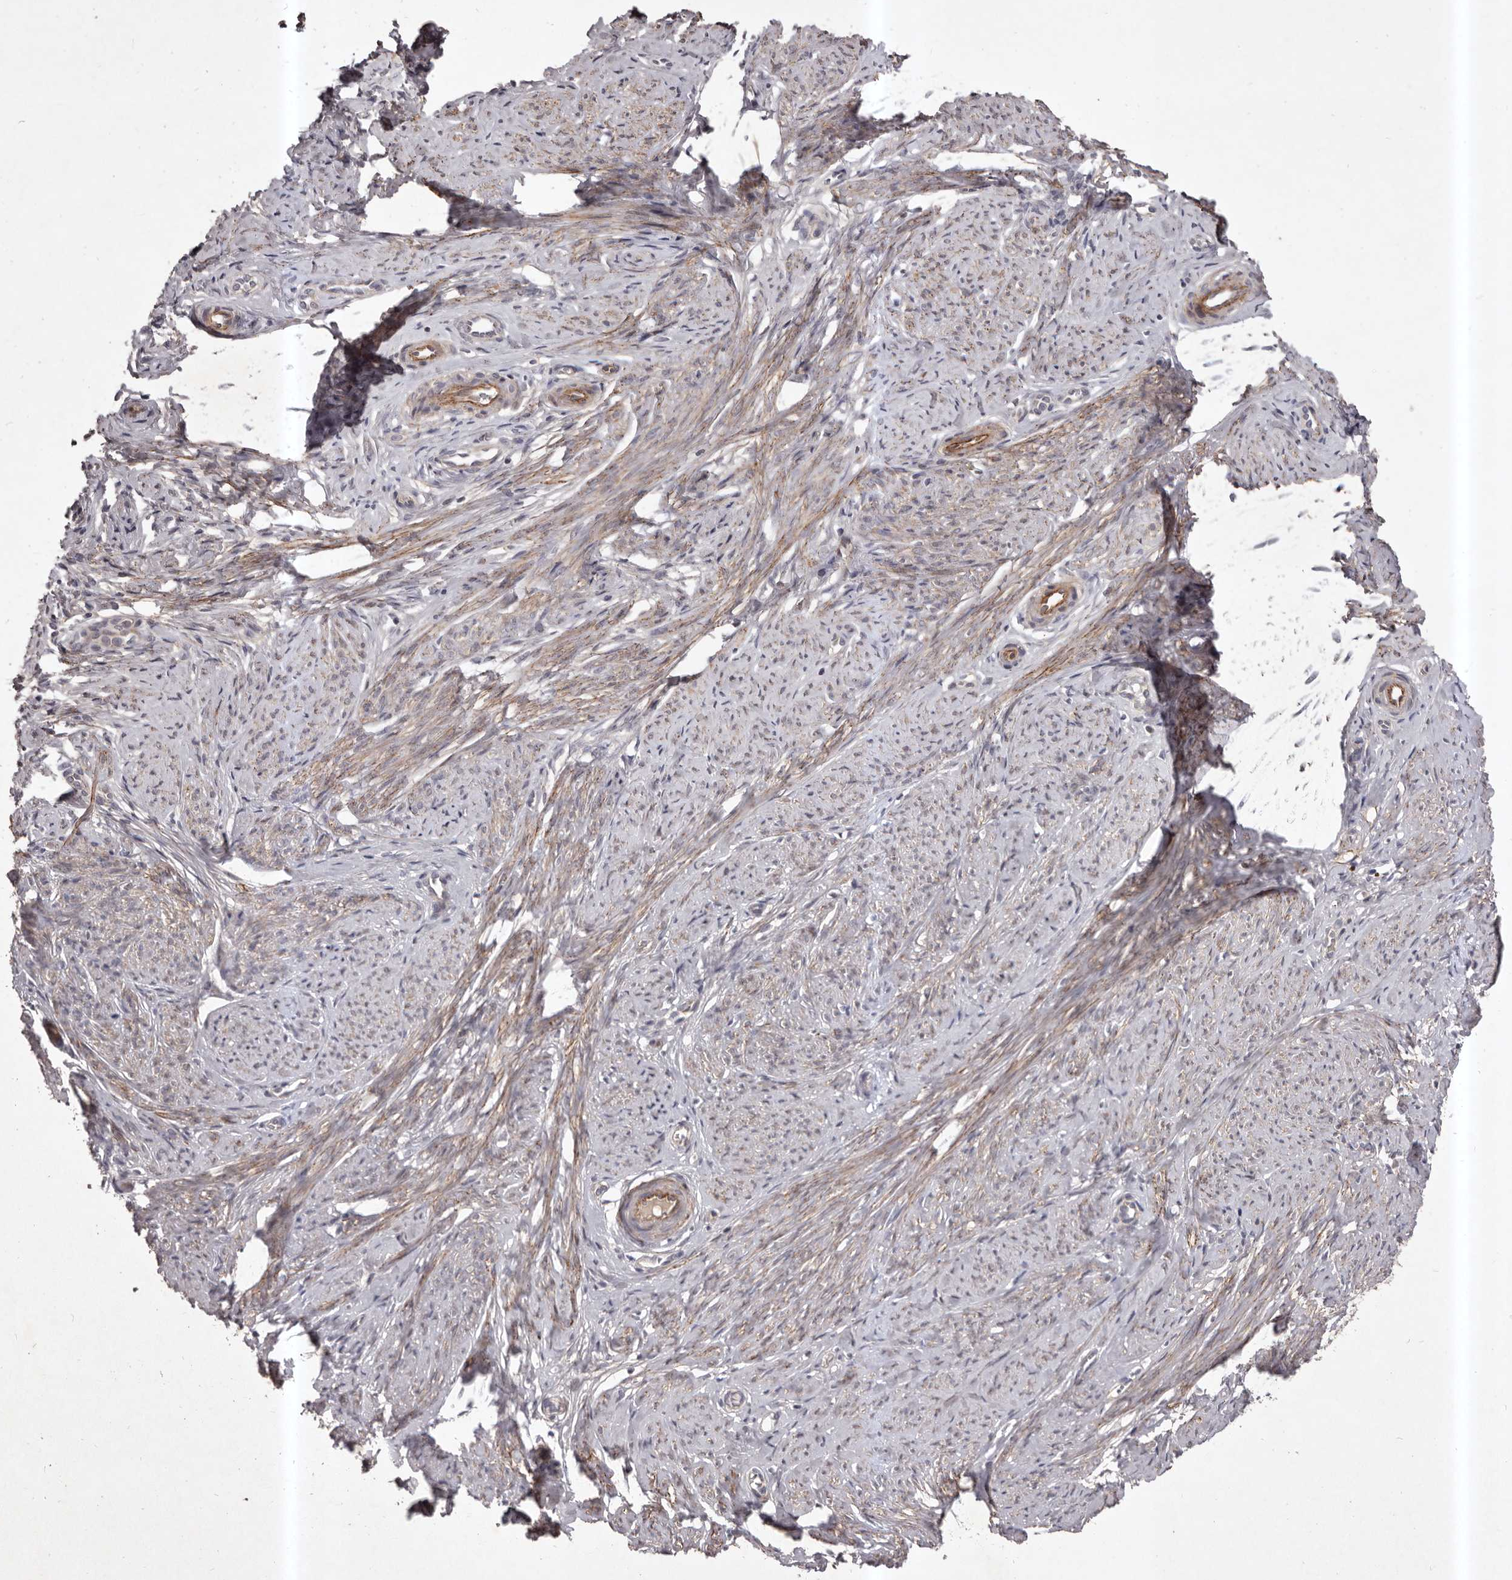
{"staining": {"intensity": "weak", "quantity": "25%-75%", "location": "cytoplasmic/membranous"}, "tissue": "cervix", "cell_type": "Glandular cells", "image_type": "normal", "snomed": [{"axis": "morphology", "description": "Normal tissue, NOS"}, {"axis": "topography", "description": "Cervix"}], "caption": "An image showing weak cytoplasmic/membranous positivity in approximately 25%-75% of glandular cells in normal cervix, as visualized by brown immunohistochemical staining.", "gene": "HBS1L", "patient": {"sex": "female", "age": 36}}